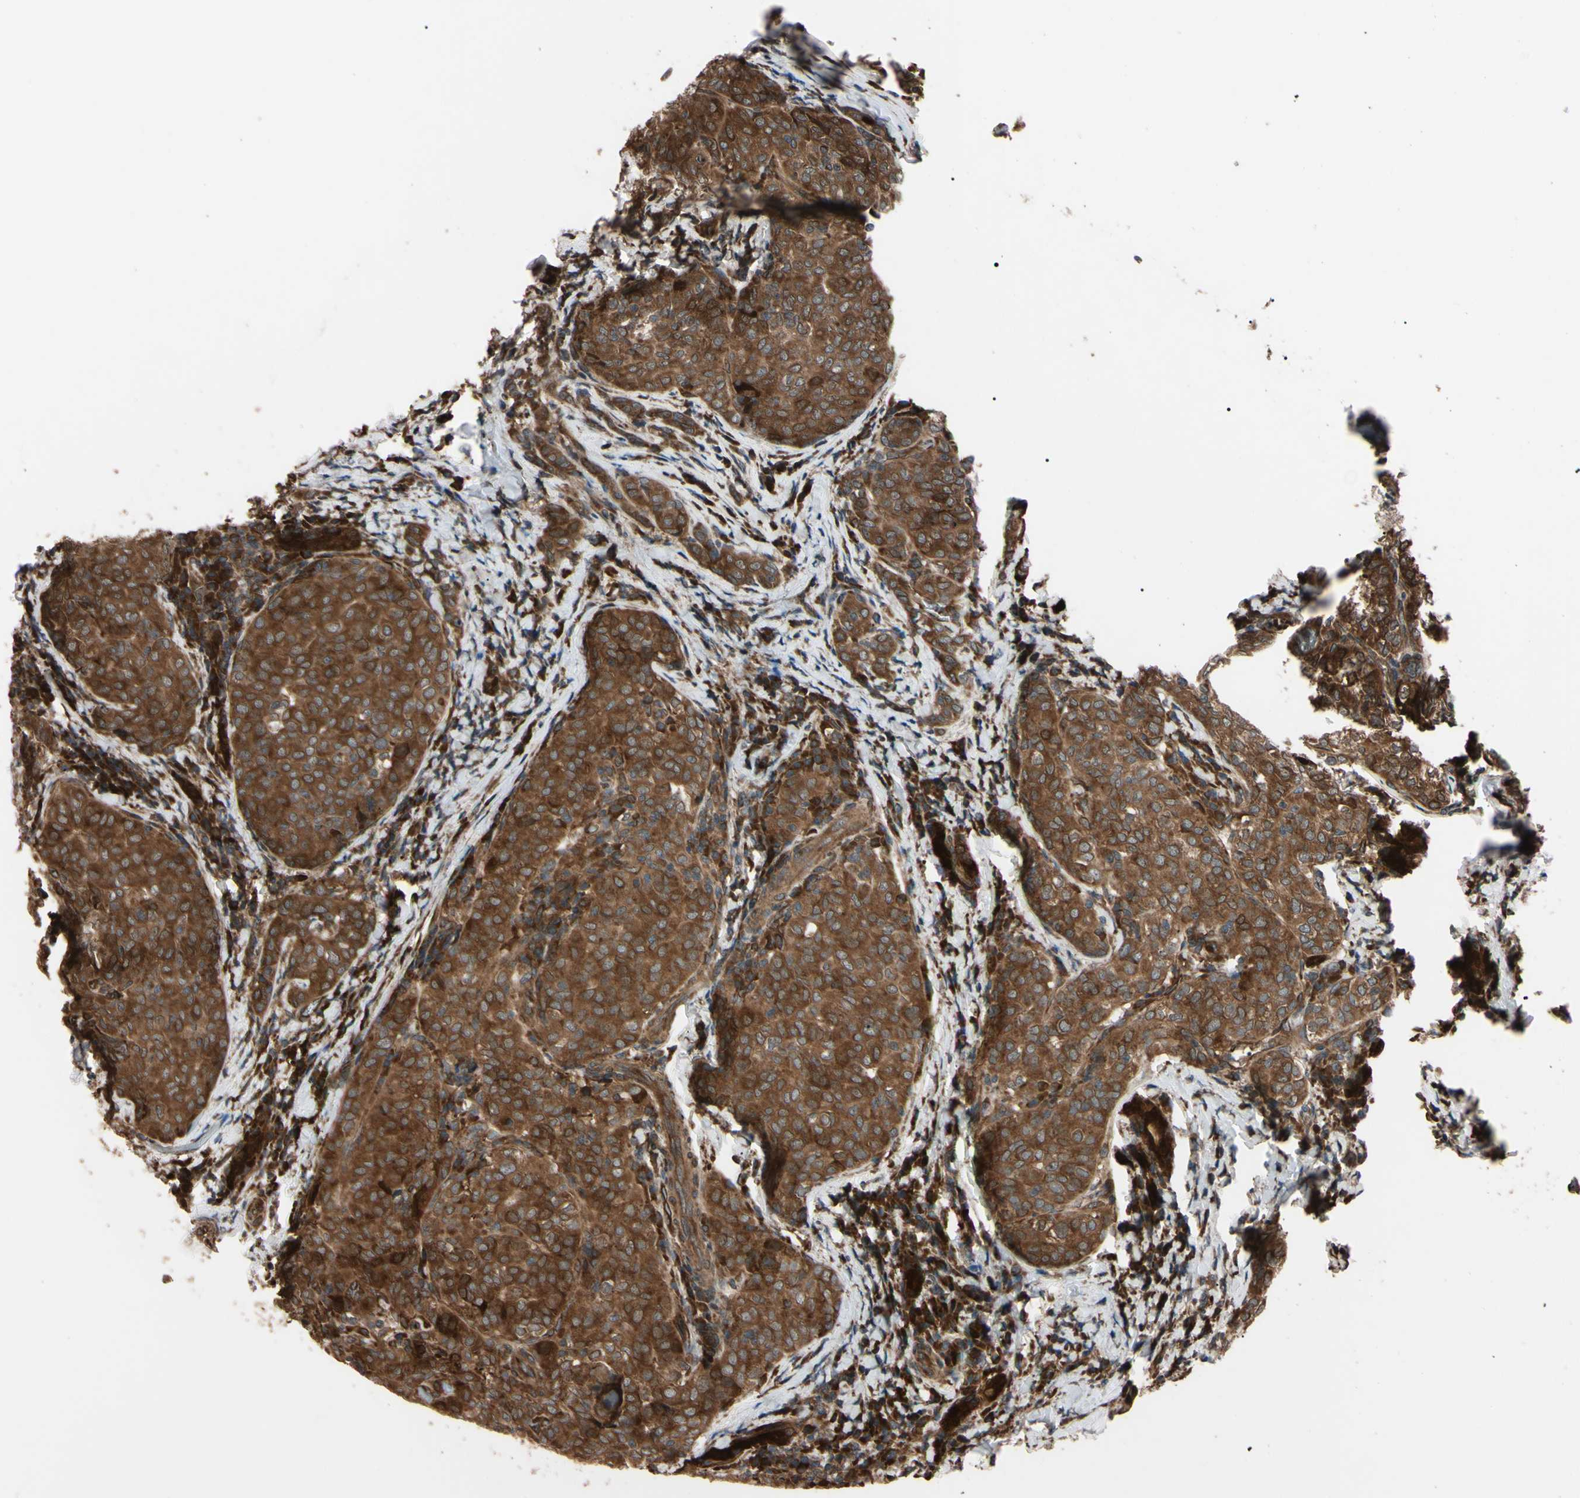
{"staining": {"intensity": "strong", "quantity": ">75%", "location": "cytoplasmic/membranous"}, "tissue": "thyroid cancer", "cell_type": "Tumor cells", "image_type": "cancer", "snomed": [{"axis": "morphology", "description": "Normal tissue, NOS"}, {"axis": "morphology", "description": "Papillary adenocarcinoma, NOS"}, {"axis": "topography", "description": "Thyroid gland"}], "caption": "Immunohistochemical staining of human thyroid papillary adenocarcinoma reveals strong cytoplasmic/membranous protein expression in about >75% of tumor cells.", "gene": "GUCY1B1", "patient": {"sex": "female", "age": 30}}